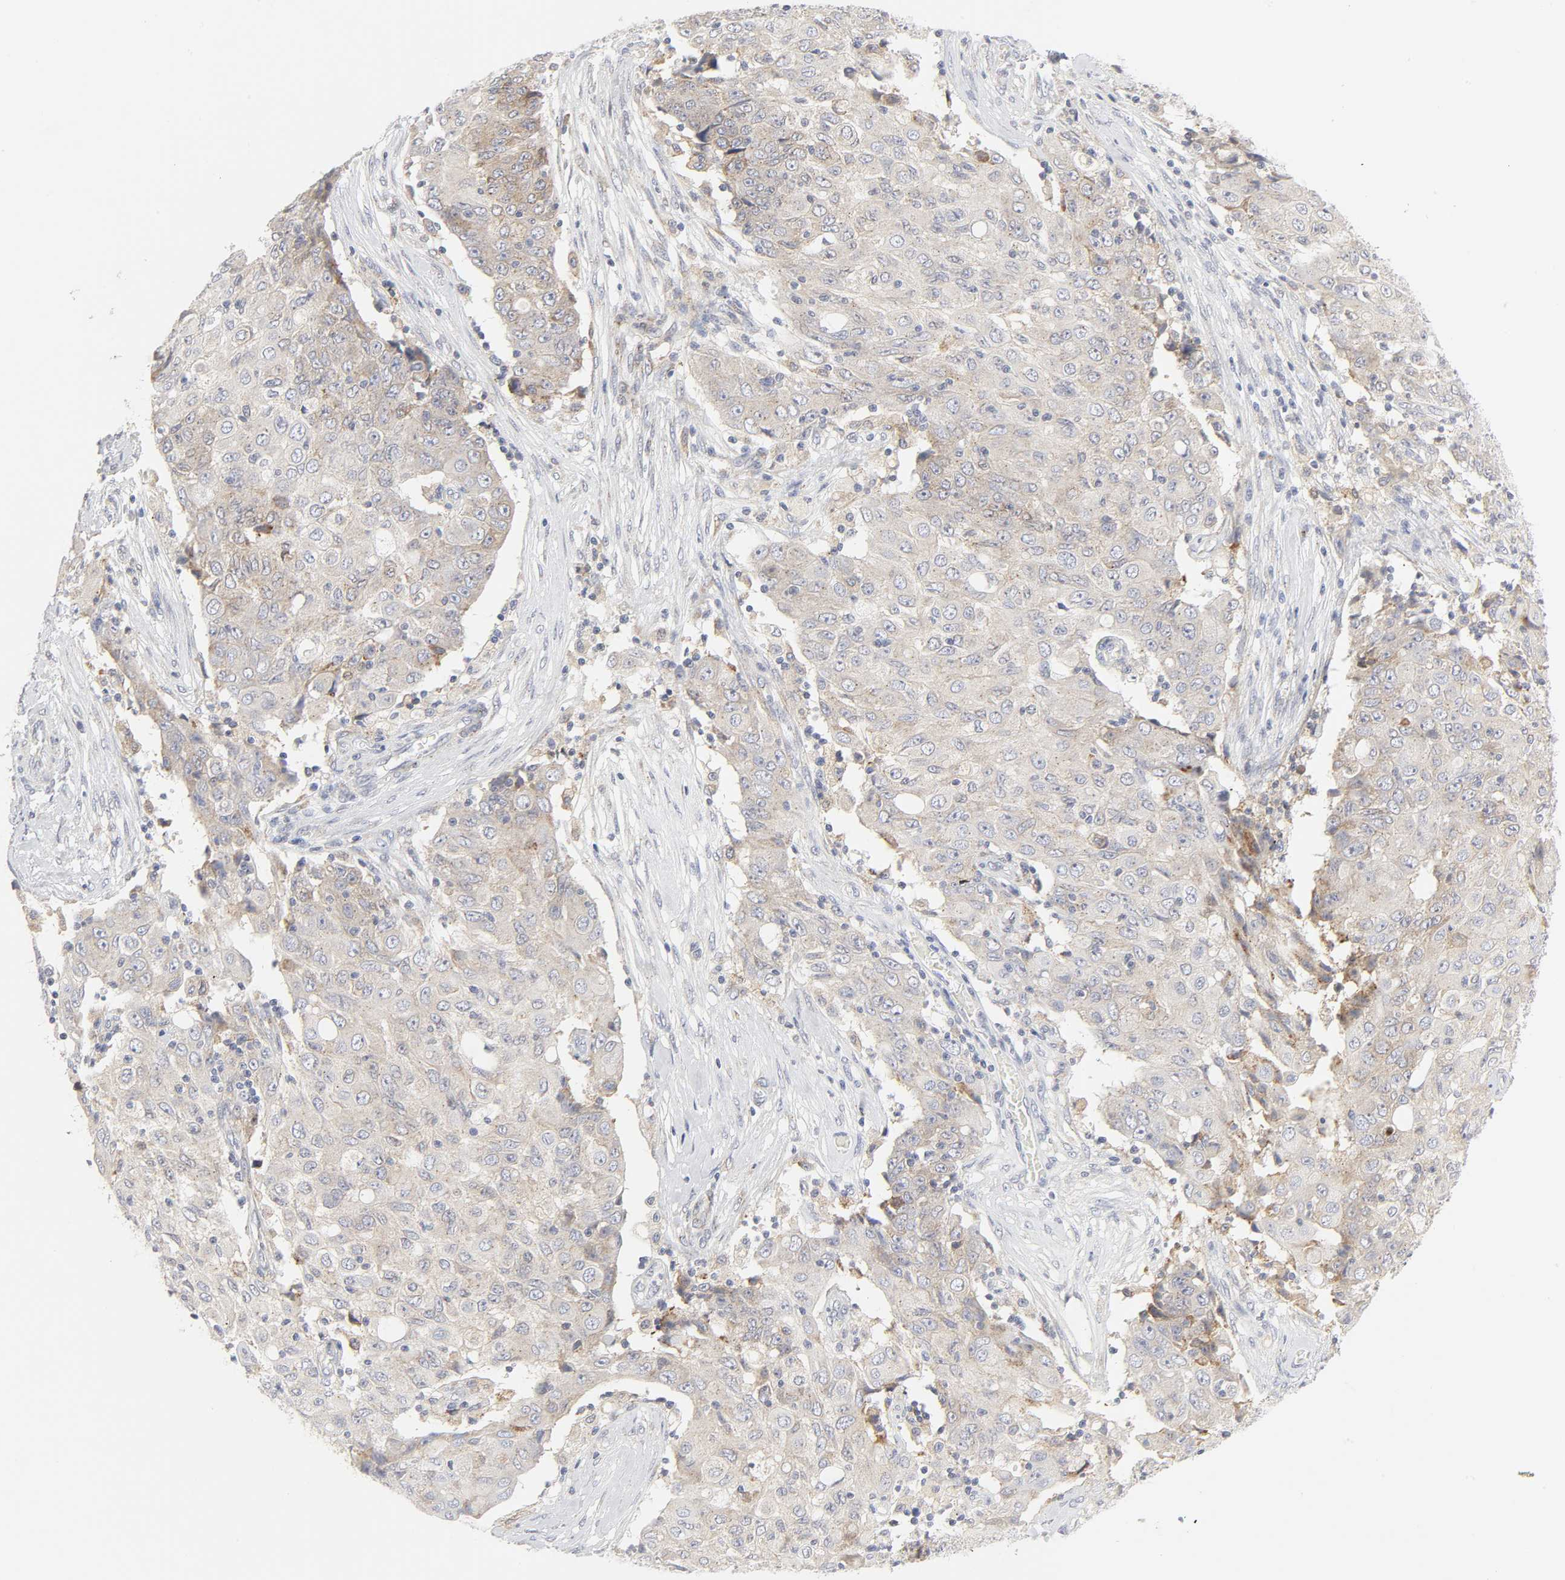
{"staining": {"intensity": "weak", "quantity": "25%-75%", "location": "cytoplasmic/membranous"}, "tissue": "ovarian cancer", "cell_type": "Tumor cells", "image_type": "cancer", "snomed": [{"axis": "morphology", "description": "Carcinoma, endometroid"}, {"axis": "topography", "description": "Ovary"}], "caption": "This is an image of immunohistochemistry (IHC) staining of ovarian cancer, which shows weak positivity in the cytoplasmic/membranous of tumor cells.", "gene": "LRP6", "patient": {"sex": "female", "age": 42}}